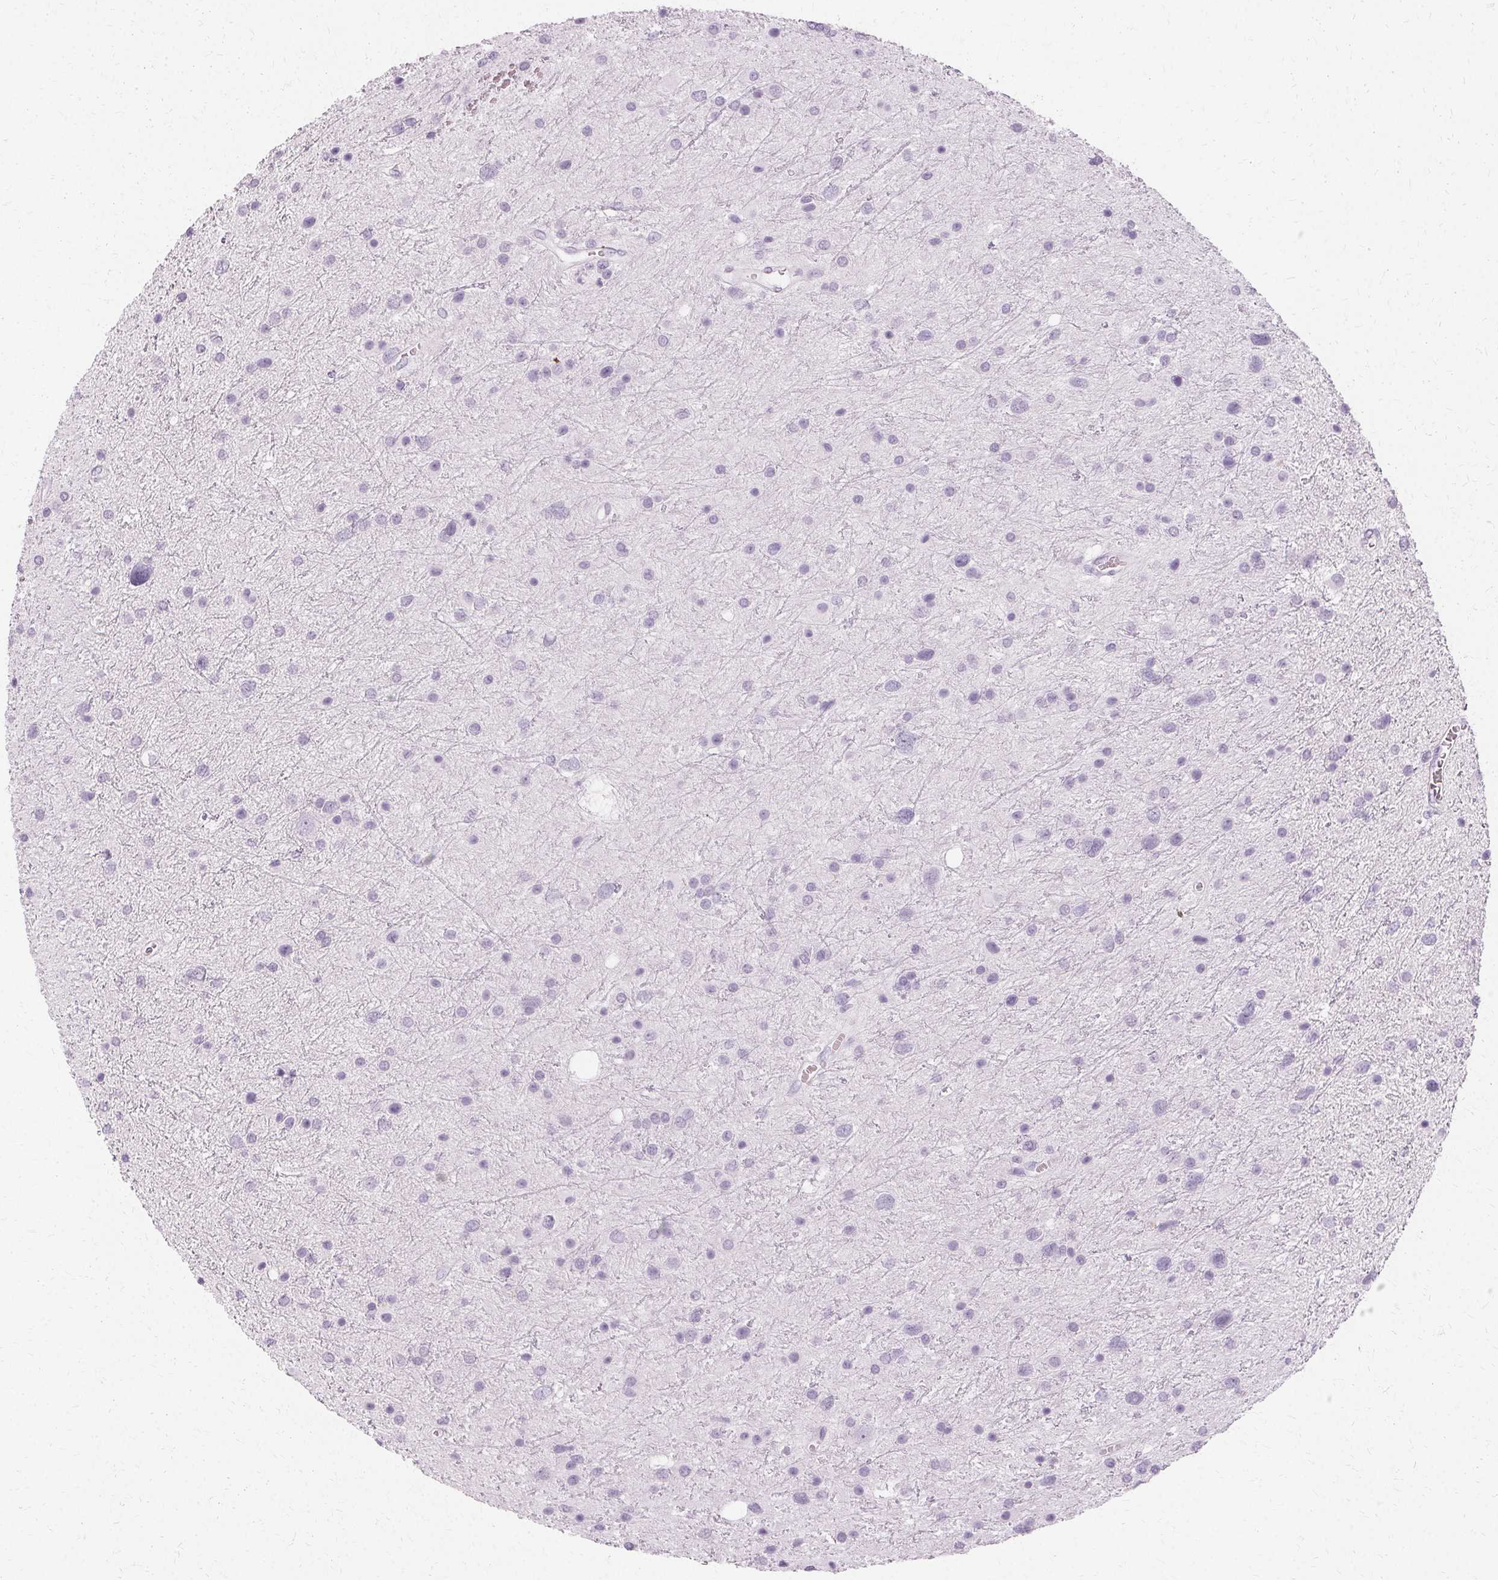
{"staining": {"intensity": "negative", "quantity": "none", "location": "none"}, "tissue": "glioma", "cell_type": "Tumor cells", "image_type": "cancer", "snomed": [{"axis": "morphology", "description": "Glioma, malignant, Low grade"}, {"axis": "topography", "description": "Brain"}], "caption": "Immunohistochemical staining of glioma shows no significant staining in tumor cells. (DAB IHC, high magnification).", "gene": "KRT6C", "patient": {"sex": "female", "age": 32}}